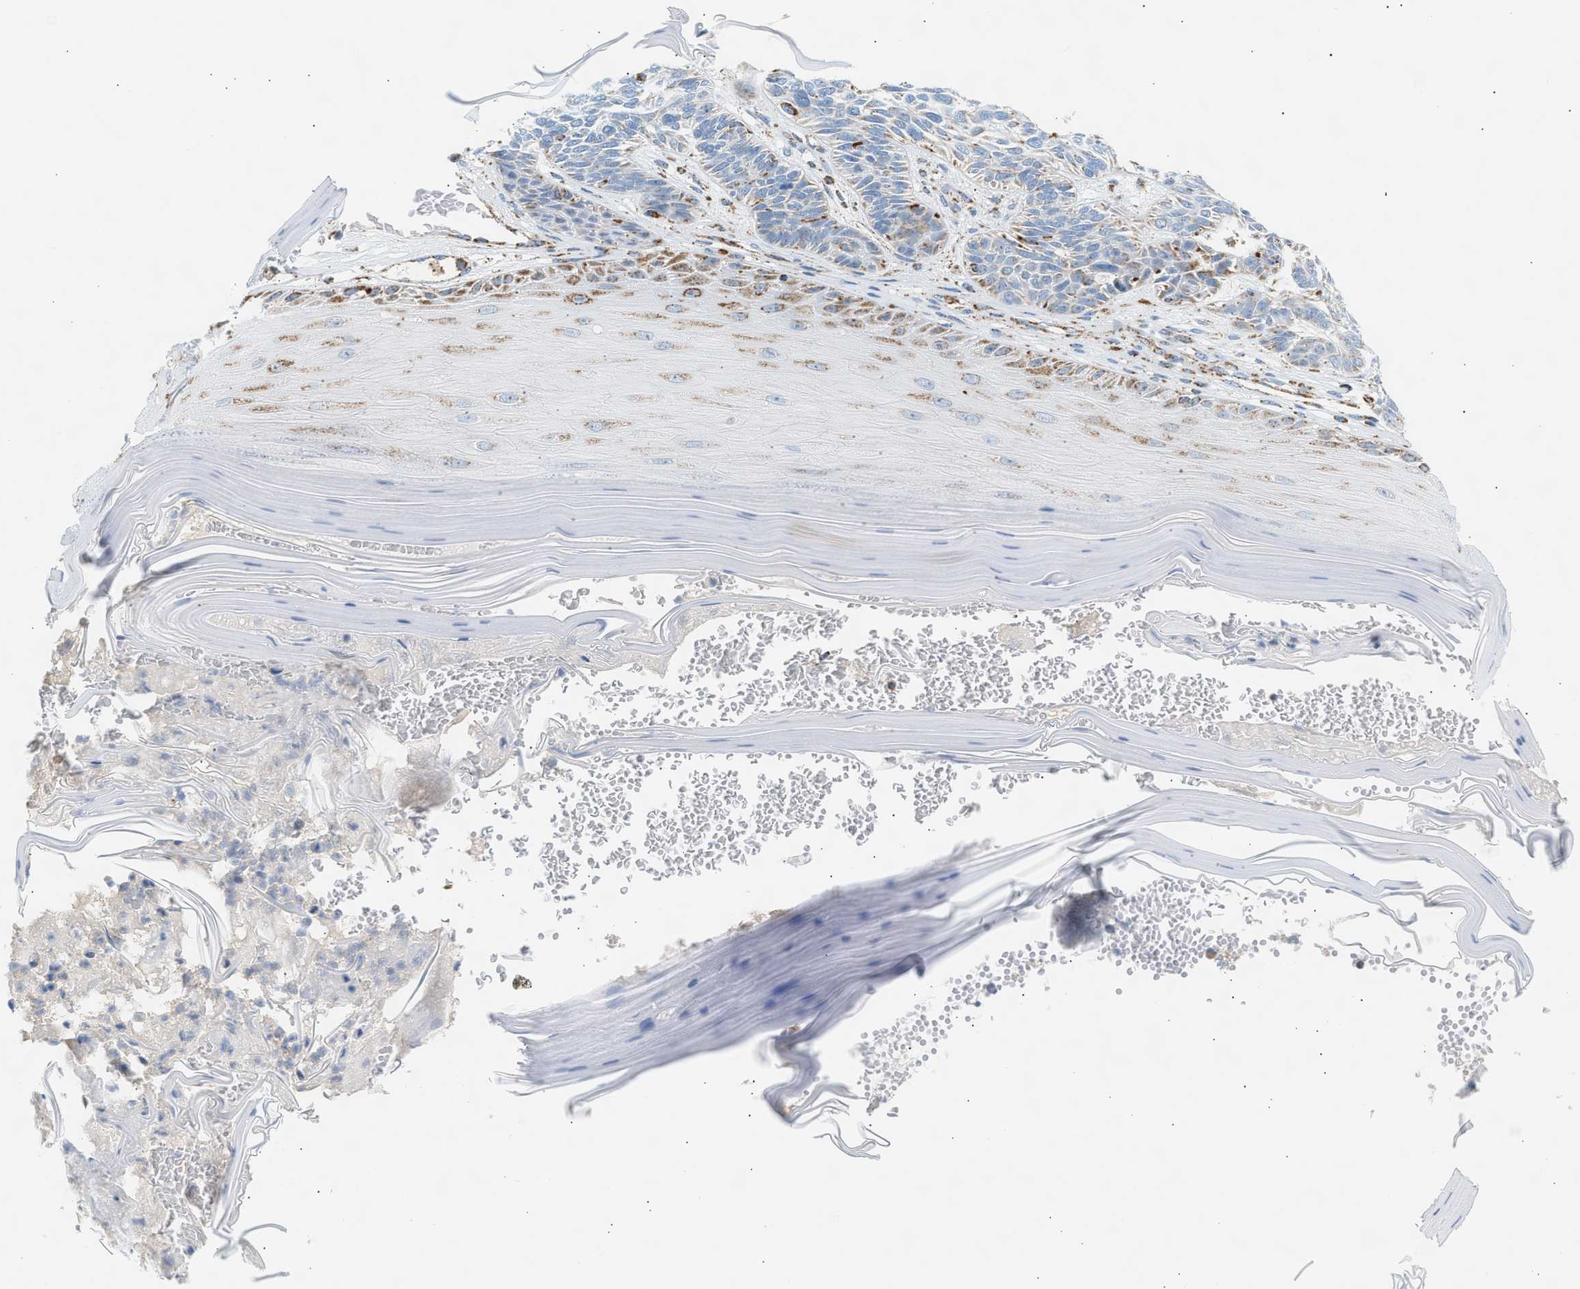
{"staining": {"intensity": "moderate", "quantity": "<25%", "location": "cytoplasmic/membranous"}, "tissue": "skin cancer", "cell_type": "Tumor cells", "image_type": "cancer", "snomed": [{"axis": "morphology", "description": "Basal cell carcinoma"}, {"axis": "topography", "description": "Skin"}], "caption": "Protein expression by immunohistochemistry reveals moderate cytoplasmic/membranous expression in about <25% of tumor cells in skin cancer (basal cell carcinoma).", "gene": "OGDH", "patient": {"sex": "male", "age": 55}}